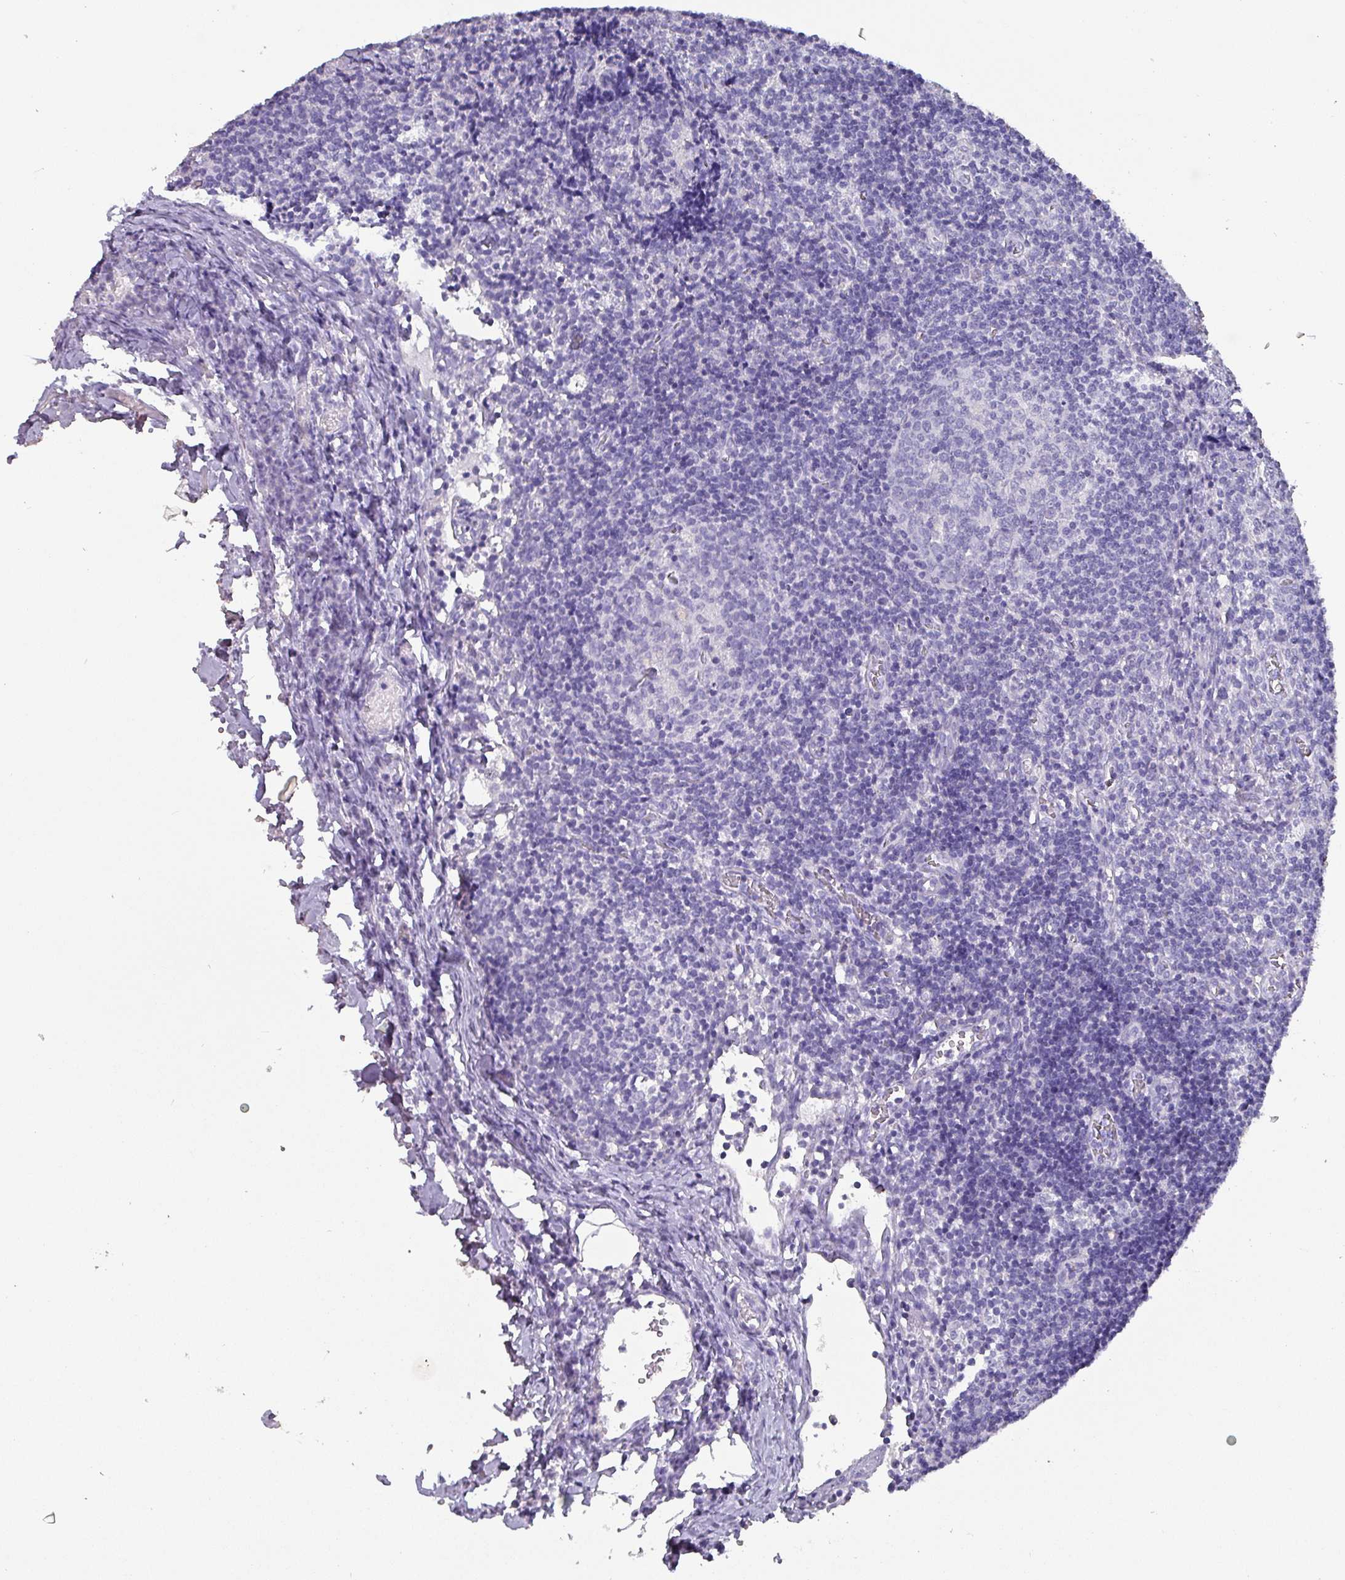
{"staining": {"intensity": "negative", "quantity": "none", "location": "none"}, "tissue": "lymph node", "cell_type": "Germinal center cells", "image_type": "normal", "snomed": [{"axis": "morphology", "description": "Normal tissue, NOS"}, {"axis": "topography", "description": "Lymph node"}], "caption": "IHC histopathology image of unremarkable lymph node stained for a protein (brown), which exhibits no positivity in germinal center cells.", "gene": "INS", "patient": {"sex": "female", "age": 37}}